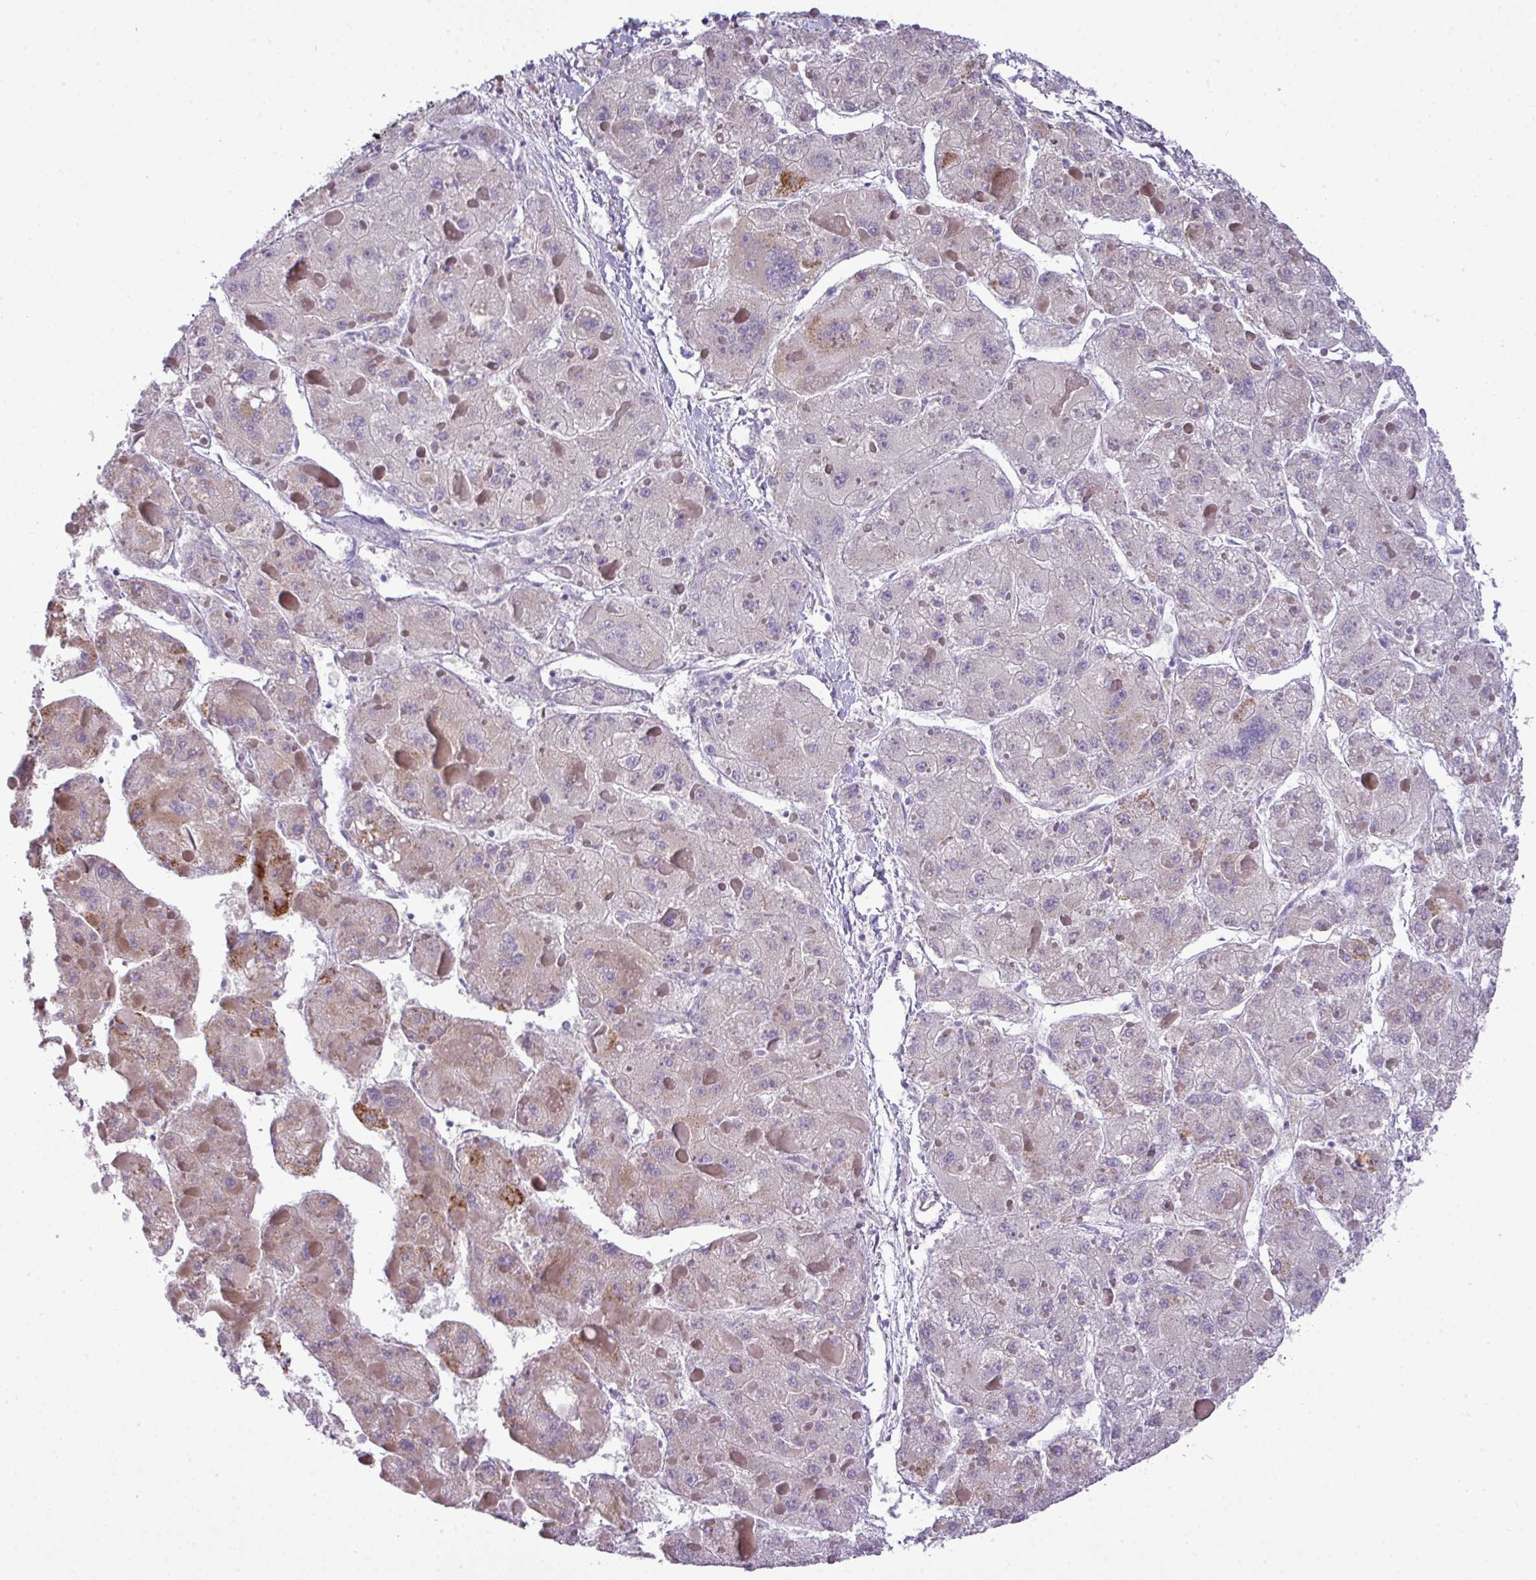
{"staining": {"intensity": "moderate", "quantity": "<25%", "location": "cytoplasmic/membranous"}, "tissue": "liver cancer", "cell_type": "Tumor cells", "image_type": "cancer", "snomed": [{"axis": "morphology", "description": "Carcinoma, Hepatocellular, NOS"}, {"axis": "topography", "description": "Liver"}], "caption": "Hepatocellular carcinoma (liver) stained with DAB (3,3'-diaminobenzidine) IHC displays low levels of moderate cytoplasmic/membranous staining in approximately <25% of tumor cells.", "gene": "ZNF81", "patient": {"sex": "female", "age": 73}}